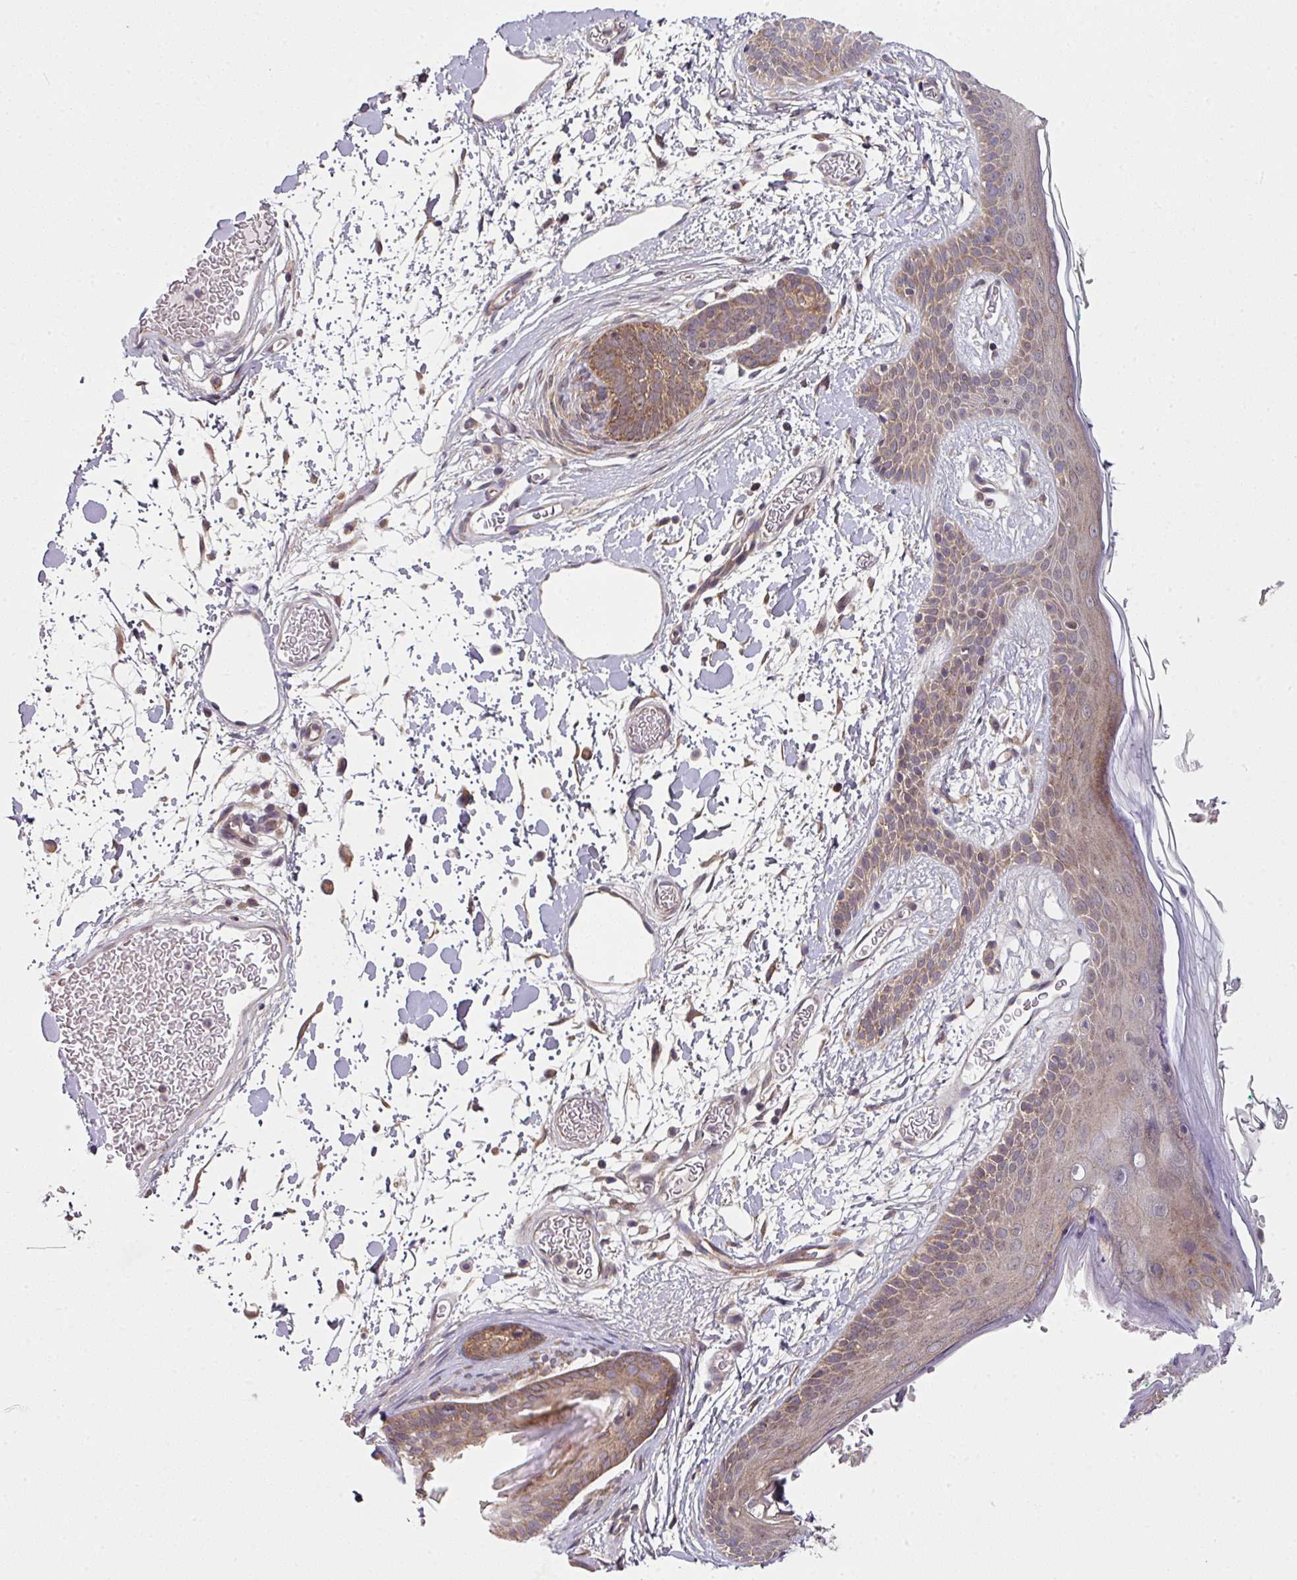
{"staining": {"intensity": "moderate", "quantity": ">75%", "location": "cytoplasmic/membranous"}, "tissue": "skin", "cell_type": "Fibroblasts", "image_type": "normal", "snomed": [{"axis": "morphology", "description": "Normal tissue, NOS"}, {"axis": "topography", "description": "Skin"}], "caption": "Immunohistochemistry staining of unremarkable skin, which reveals medium levels of moderate cytoplasmic/membranous expression in approximately >75% of fibroblasts indicating moderate cytoplasmic/membranous protein positivity. The staining was performed using DAB (brown) for protein detection and nuclei were counterstained in hematoxylin (blue).", "gene": "CAMLG", "patient": {"sex": "male", "age": 79}}